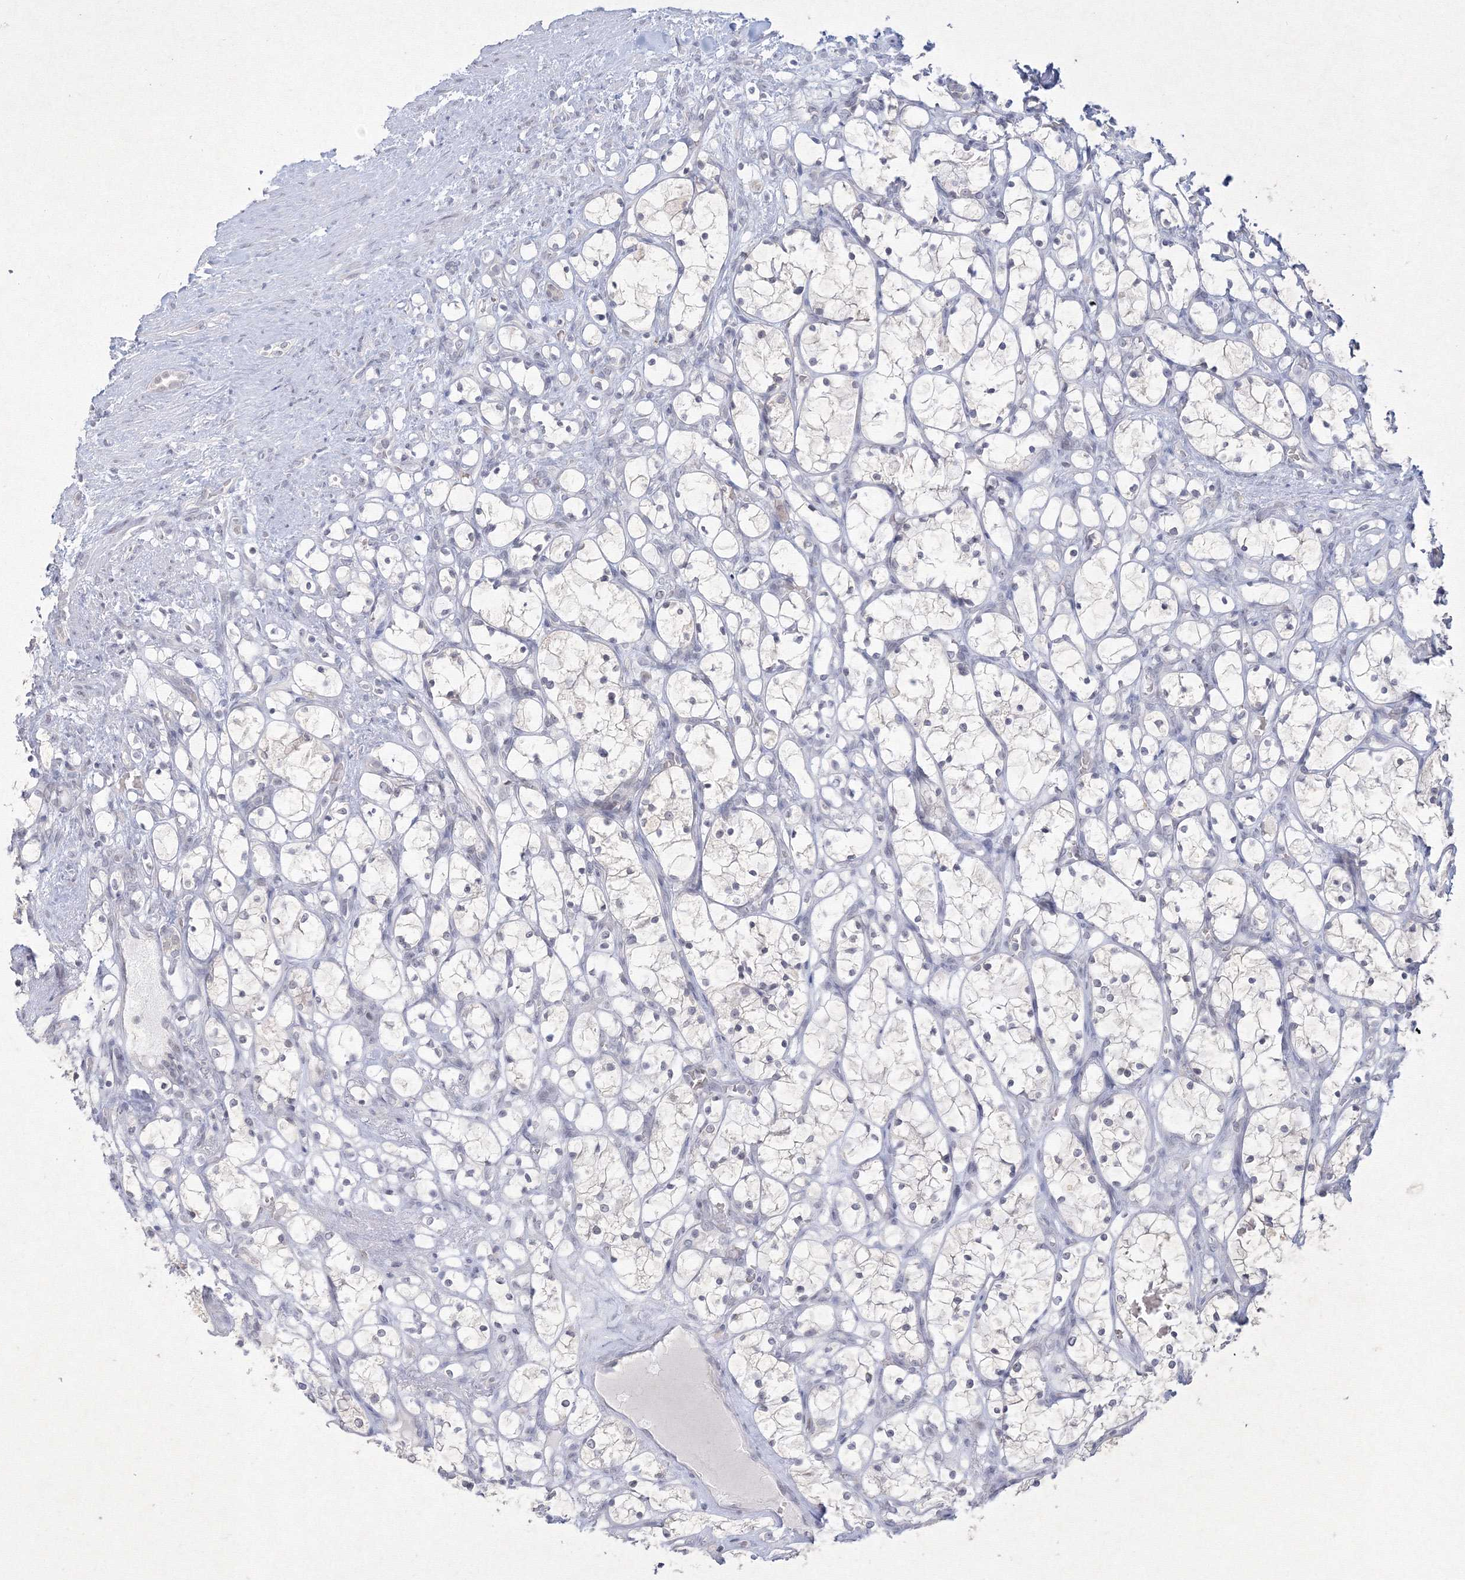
{"staining": {"intensity": "negative", "quantity": "none", "location": "none"}, "tissue": "renal cancer", "cell_type": "Tumor cells", "image_type": "cancer", "snomed": [{"axis": "morphology", "description": "Adenocarcinoma, NOS"}, {"axis": "topography", "description": "Kidney"}], "caption": "Tumor cells show no significant expression in renal cancer (adenocarcinoma).", "gene": "NXPE3", "patient": {"sex": "female", "age": 69}}